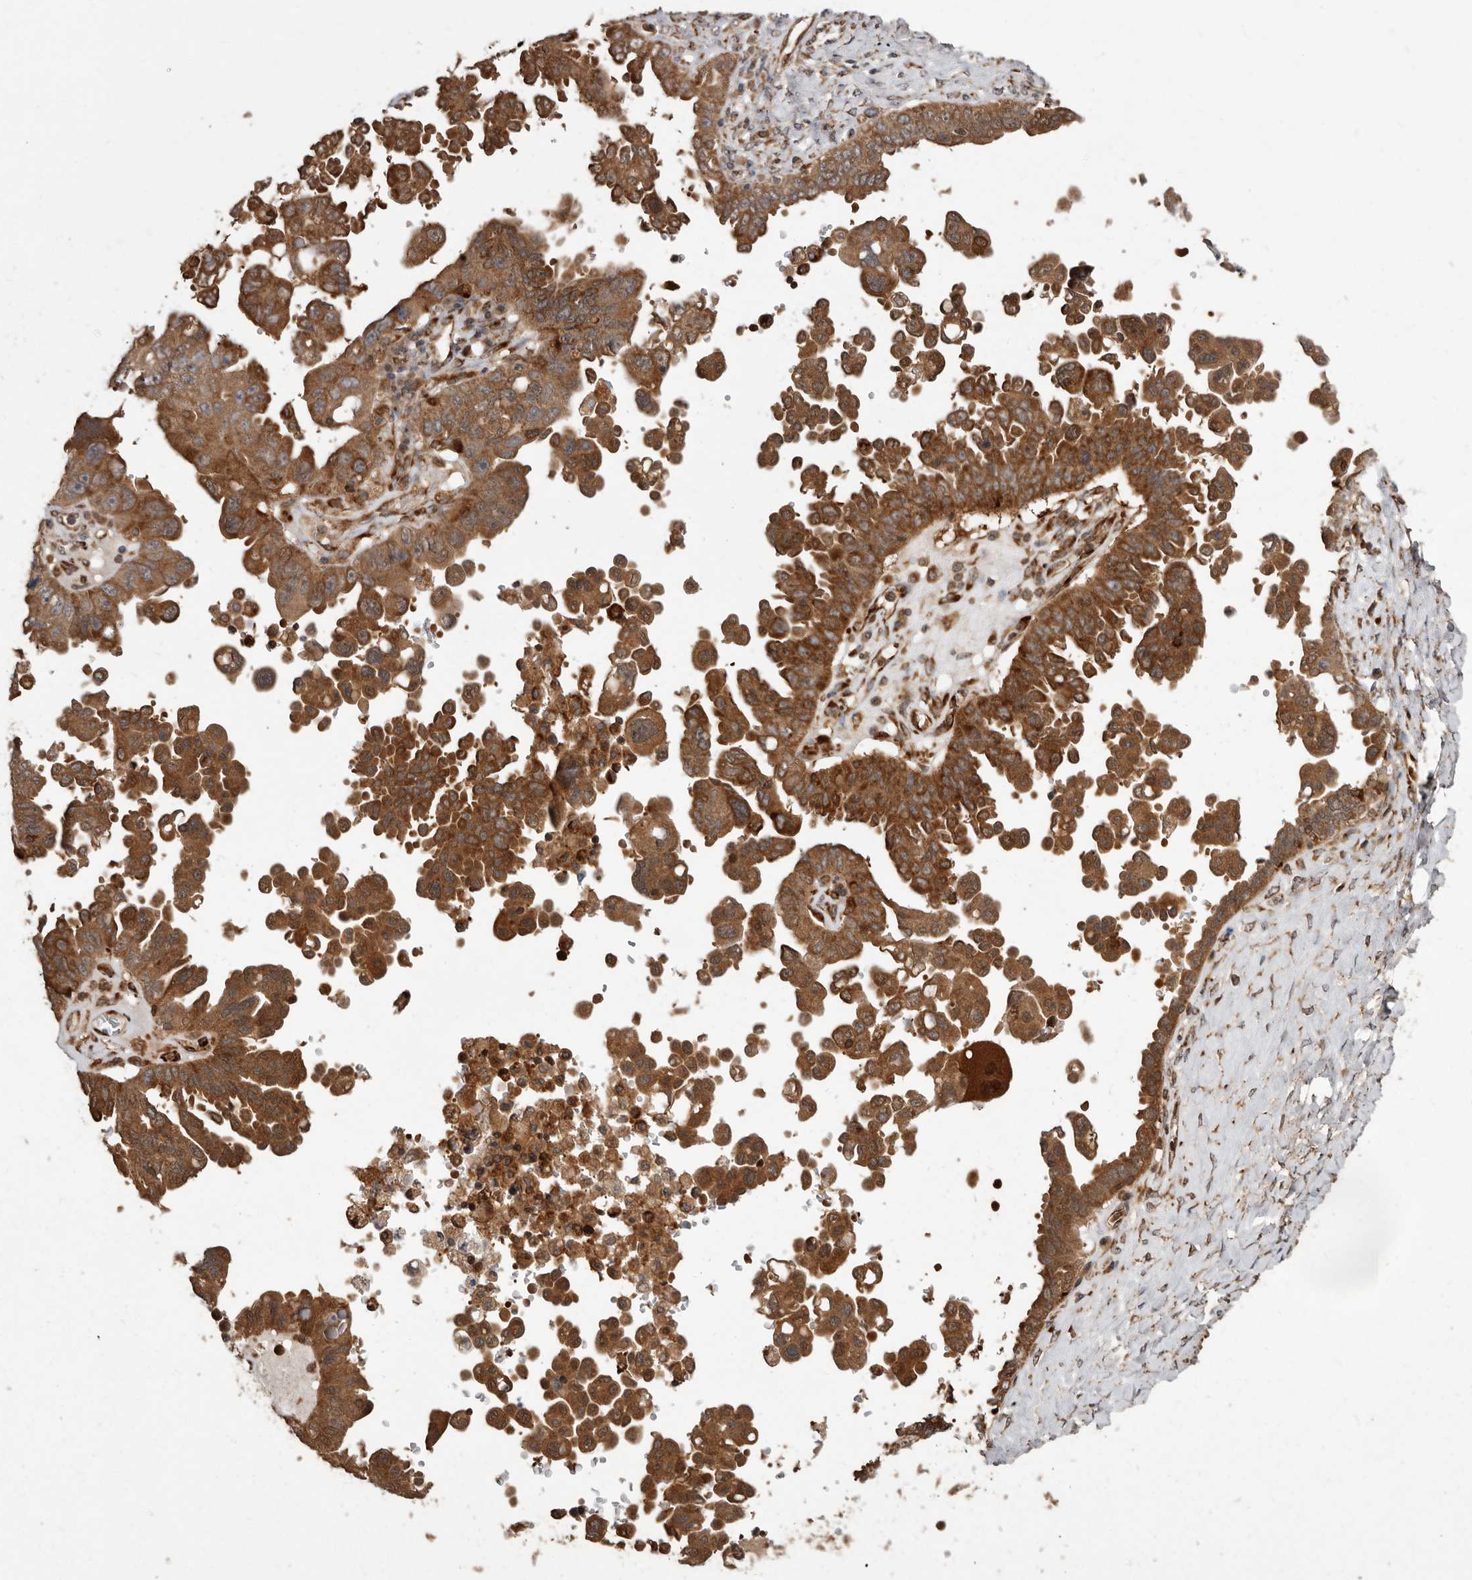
{"staining": {"intensity": "moderate", "quantity": ">75%", "location": "cytoplasmic/membranous"}, "tissue": "ovarian cancer", "cell_type": "Tumor cells", "image_type": "cancer", "snomed": [{"axis": "morphology", "description": "Carcinoma, endometroid"}, {"axis": "topography", "description": "Ovary"}], "caption": "Ovarian endometroid carcinoma stained with a protein marker reveals moderate staining in tumor cells.", "gene": "FLAD1", "patient": {"sex": "female", "age": 62}}